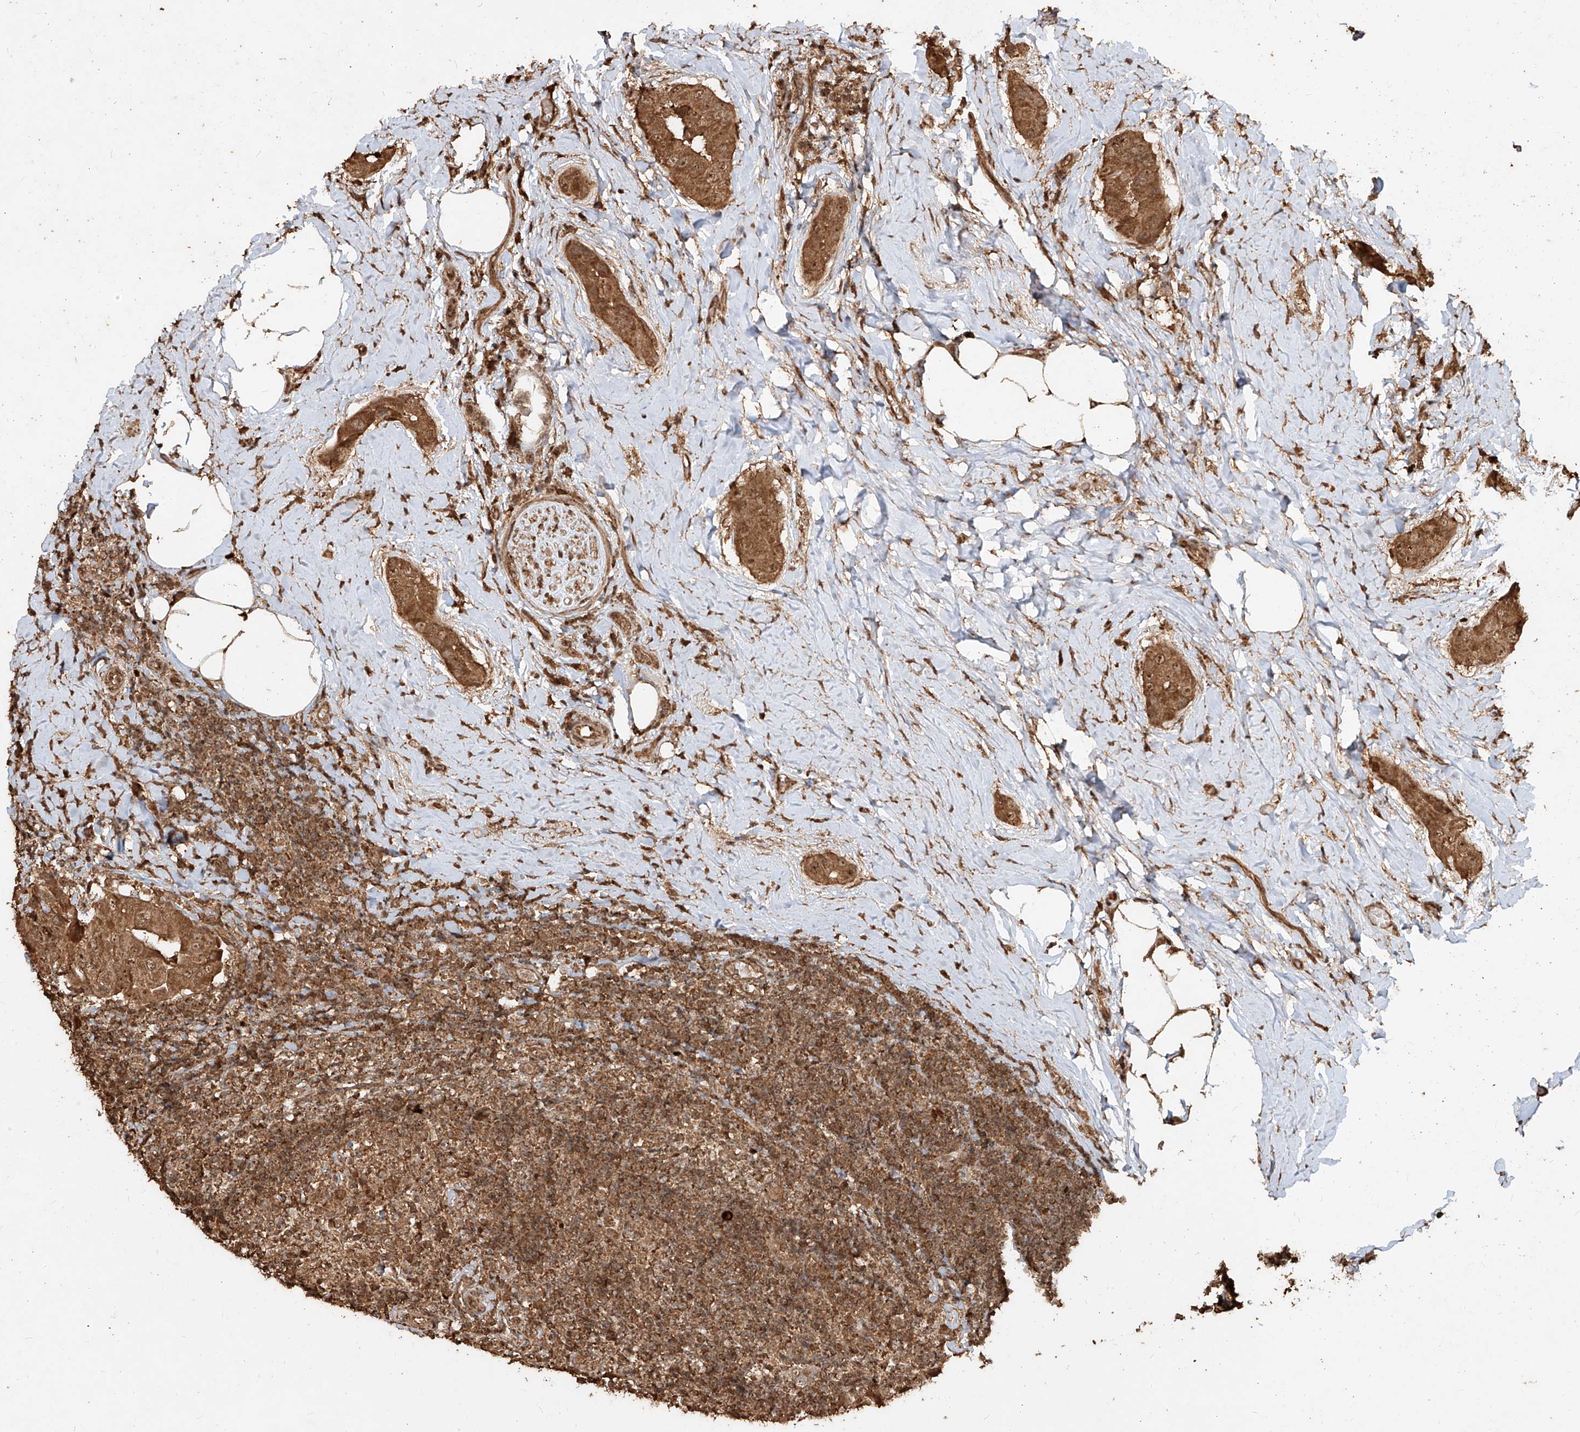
{"staining": {"intensity": "moderate", "quantity": ">75%", "location": "cytoplasmic/membranous,nuclear"}, "tissue": "thyroid cancer", "cell_type": "Tumor cells", "image_type": "cancer", "snomed": [{"axis": "morphology", "description": "Papillary adenocarcinoma, NOS"}, {"axis": "topography", "description": "Thyroid gland"}], "caption": "Immunohistochemical staining of thyroid cancer (papillary adenocarcinoma) shows moderate cytoplasmic/membranous and nuclear protein positivity in about >75% of tumor cells.", "gene": "ZNF660", "patient": {"sex": "male", "age": 33}}